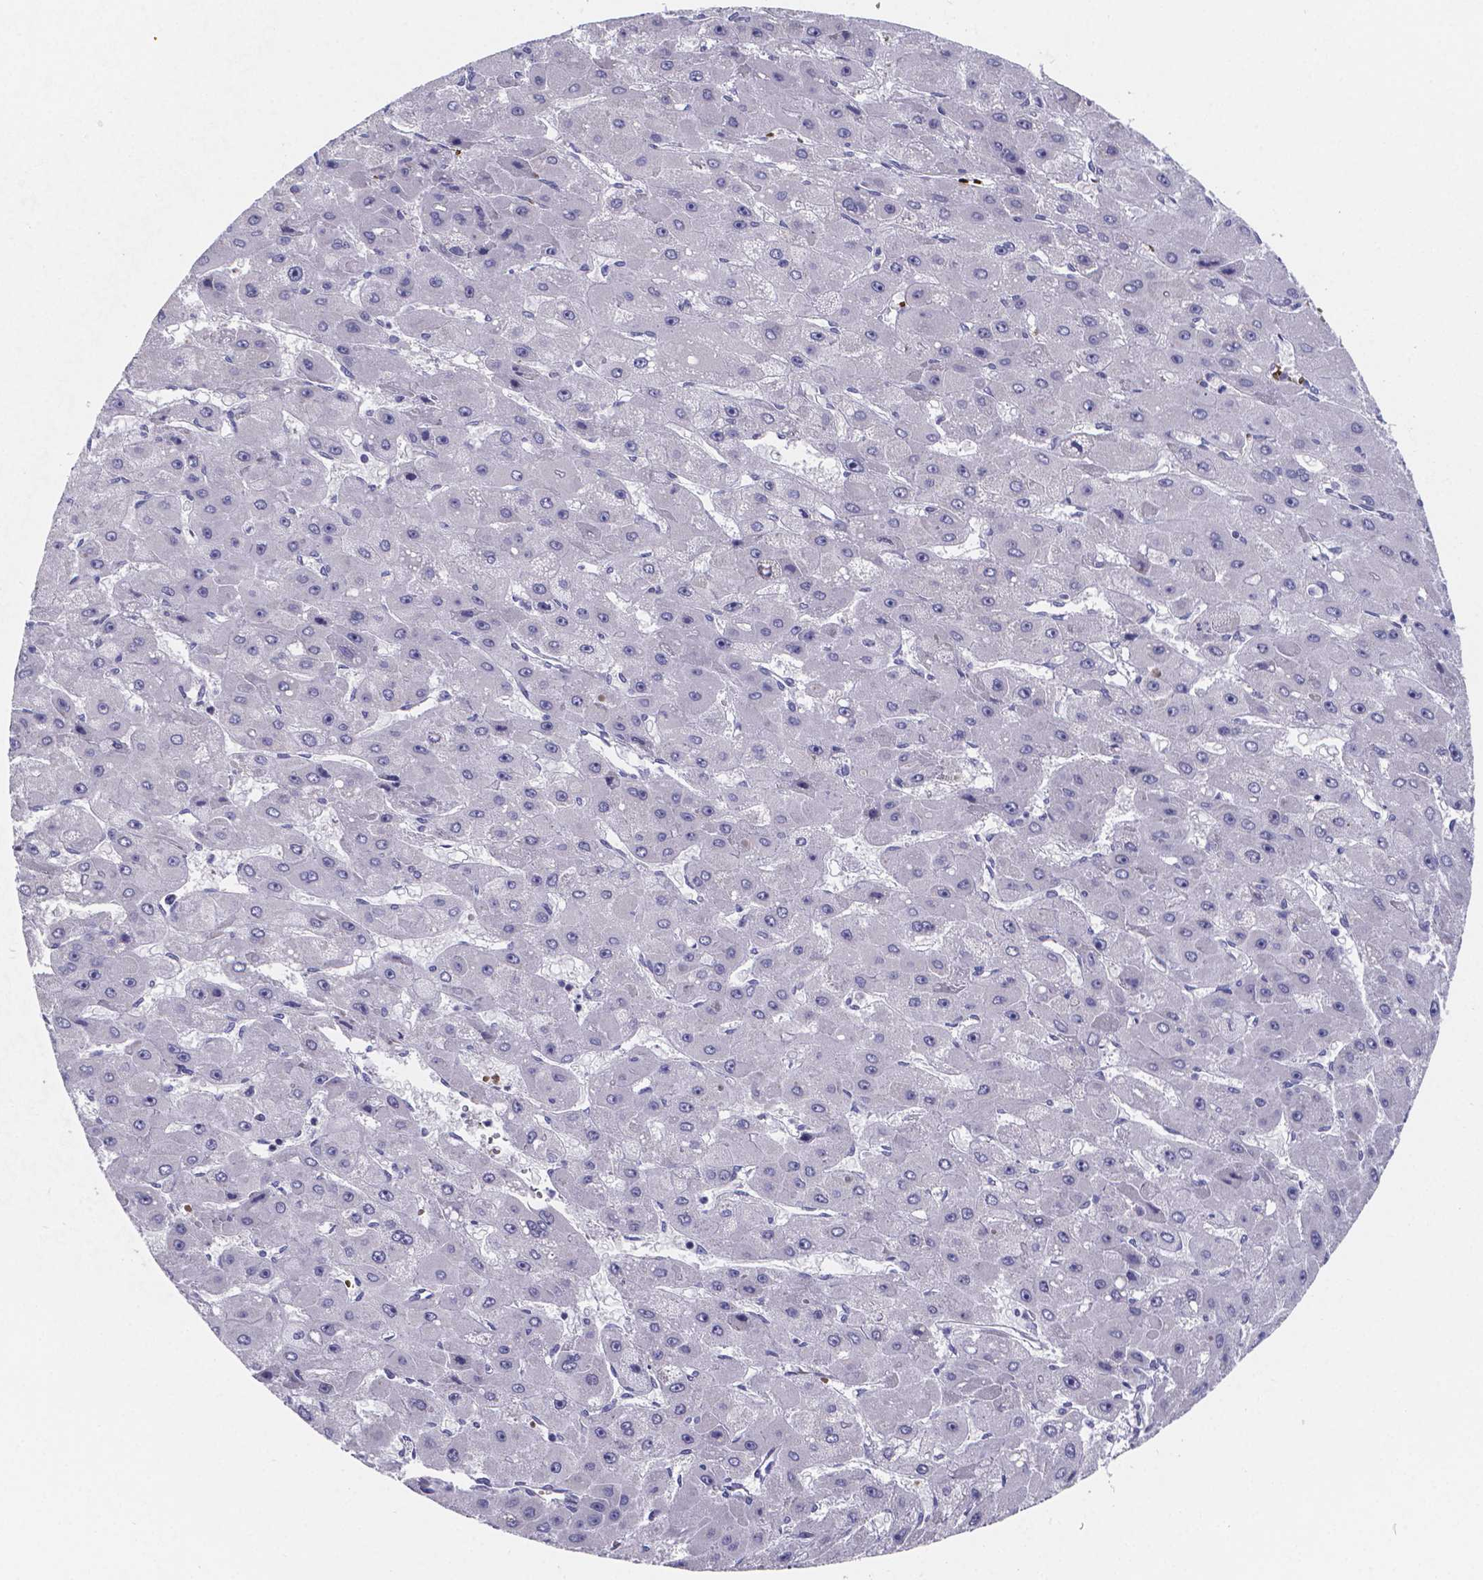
{"staining": {"intensity": "negative", "quantity": "none", "location": "none"}, "tissue": "liver cancer", "cell_type": "Tumor cells", "image_type": "cancer", "snomed": [{"axis": "morphology", "description": "Carcinoma, Hepatocellular, NOS"}, {"axis": "topography", "description": "Liver"}], "caption": "This is an immunohistochemistry micrograph of liver cancer (hepatocellular carcinoma). There is no positivity in tumor cells.", "gene": "GABRA3", "patient": {"sex": "female", "age": 25}}